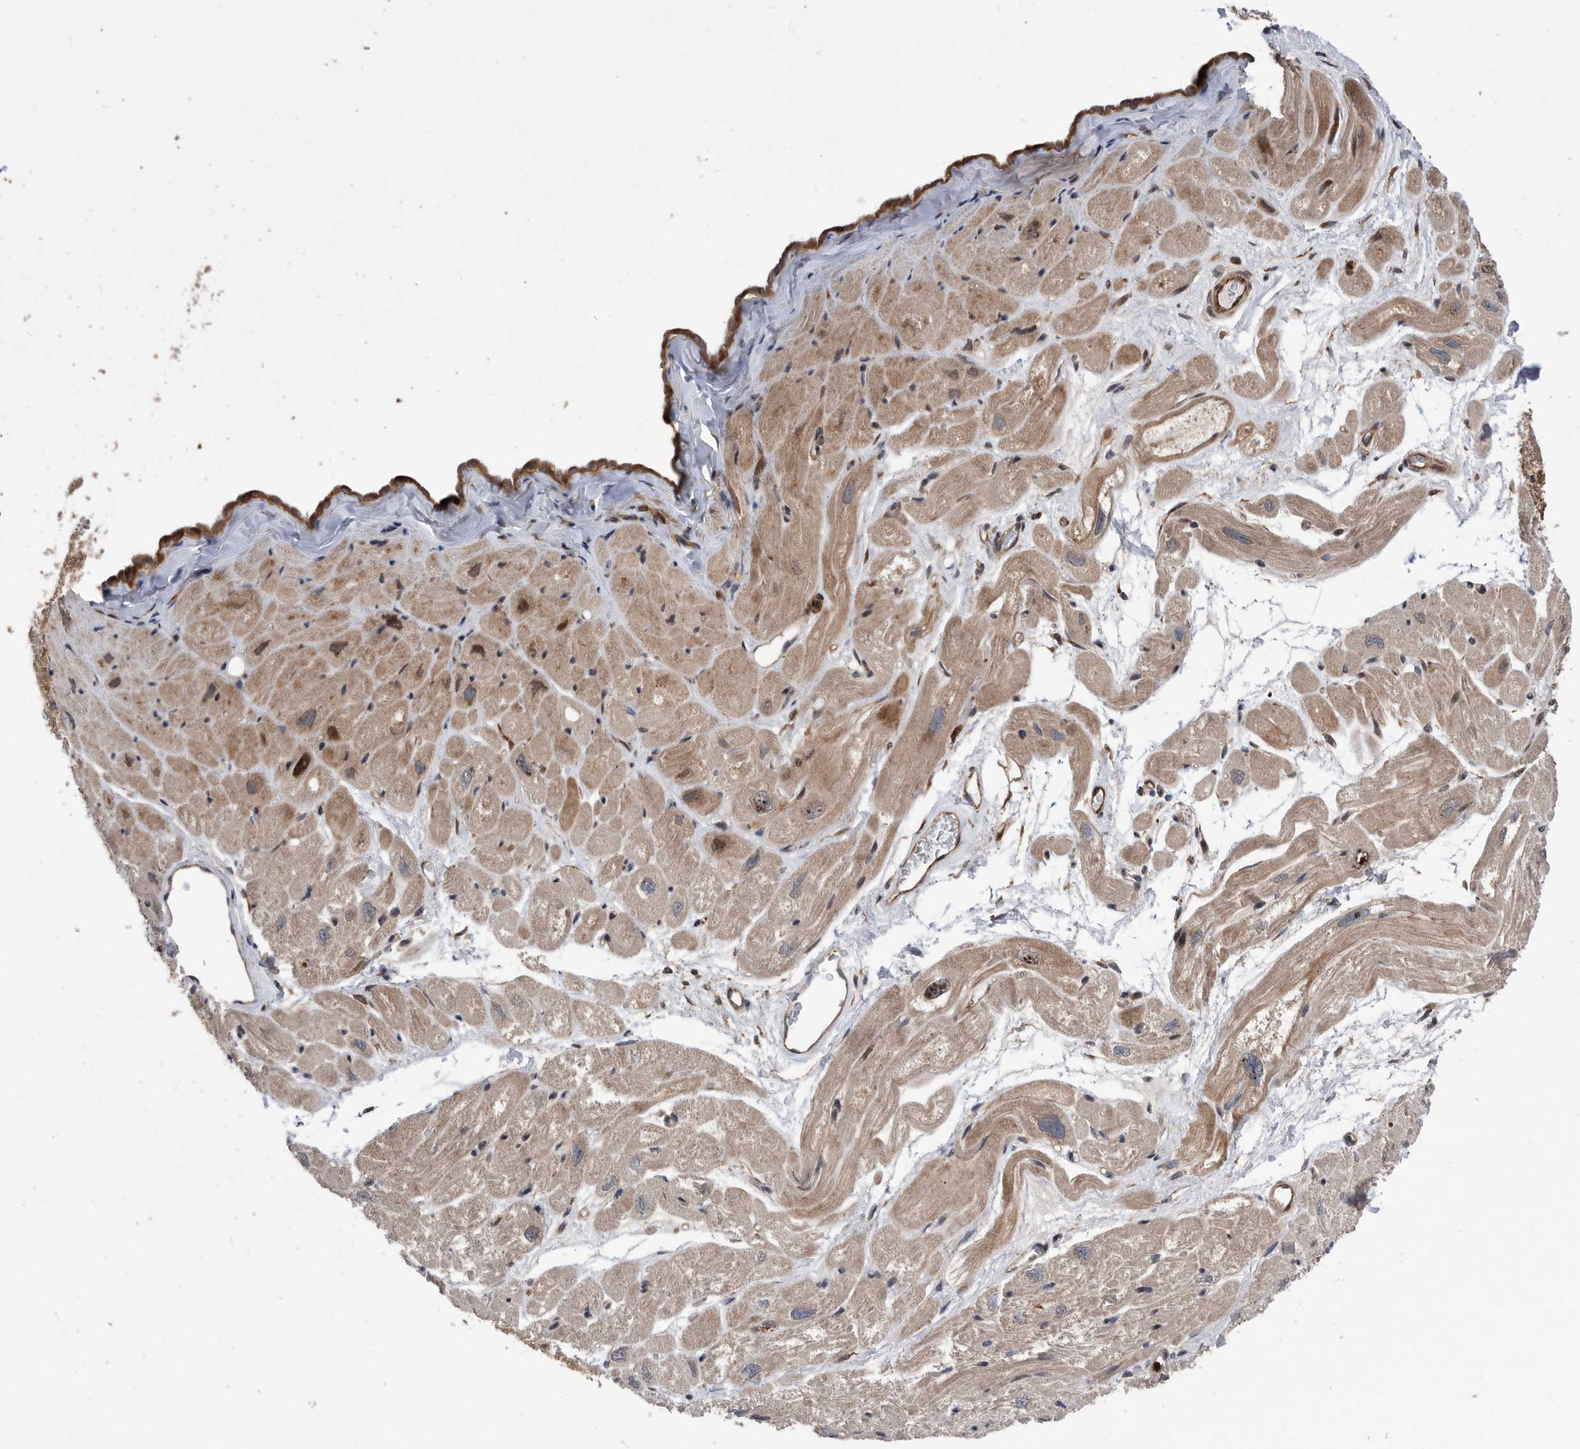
{"staining": {"intensity": "moderate", "quantity": "<25%", "location": "cytoplasmic/membranous"}, "tissue": "heart muscle", "cell_type": "Cardiomyocytes", "image_type": "normal", "snomed": [{"axis": "morphology", "description": "Normal tissue, NOS"}, {"axis": "topography", "description": "Heart"}], "caption": "A brown stain highlights moderate cytoplasmic/membranous staining of a protein in cardiomyocytes of unremarkable heart muscle. (IHC, brightfield microscopy, high magnification).", "gene": "SERINC2", "patient": {"sex": "male", "age": 50}}